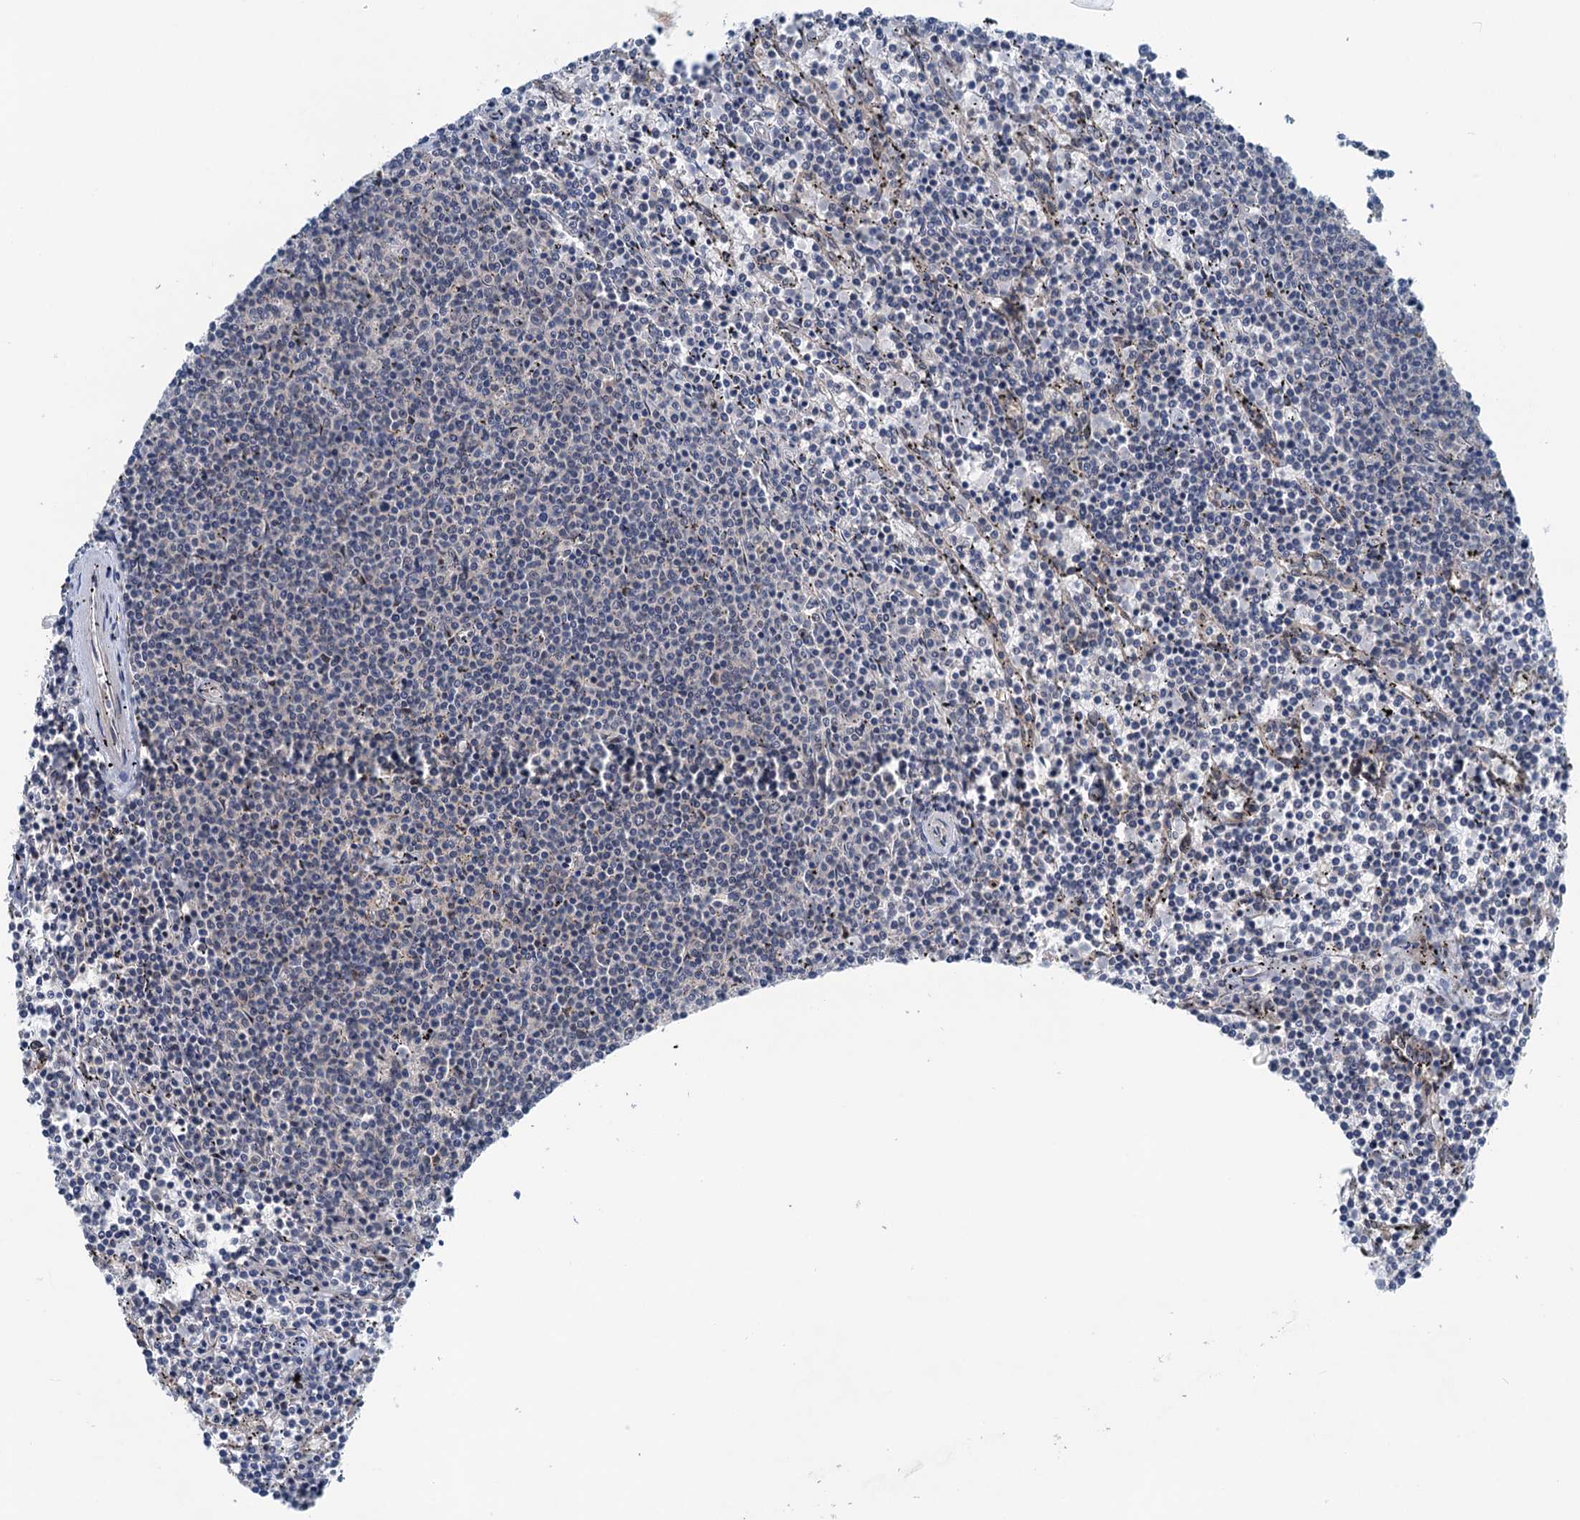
{"staining": {"intensity": "negative", "quantity": "none", "location": "none"}, "tissue": "lymphoma", "cell_type": "Tumor cells", "image_type": "cancer", "snomed": [{"axis": "morphology", "description": "Malignant lymphoma, non-Hodgkin's type, Low grade"}, {"axis": "topography", "description": "Spleen"}], "caption": "IHC of human lymphoma reveals no positivity in tumor cells. (DAB (3,3'-diaminobenzidine) immunohistochemistry (IHC) visualized using brightfield microscopy, high magnification).", "gene": "DYNC2I2", "patient": {"sex": "female", "age": 50}}